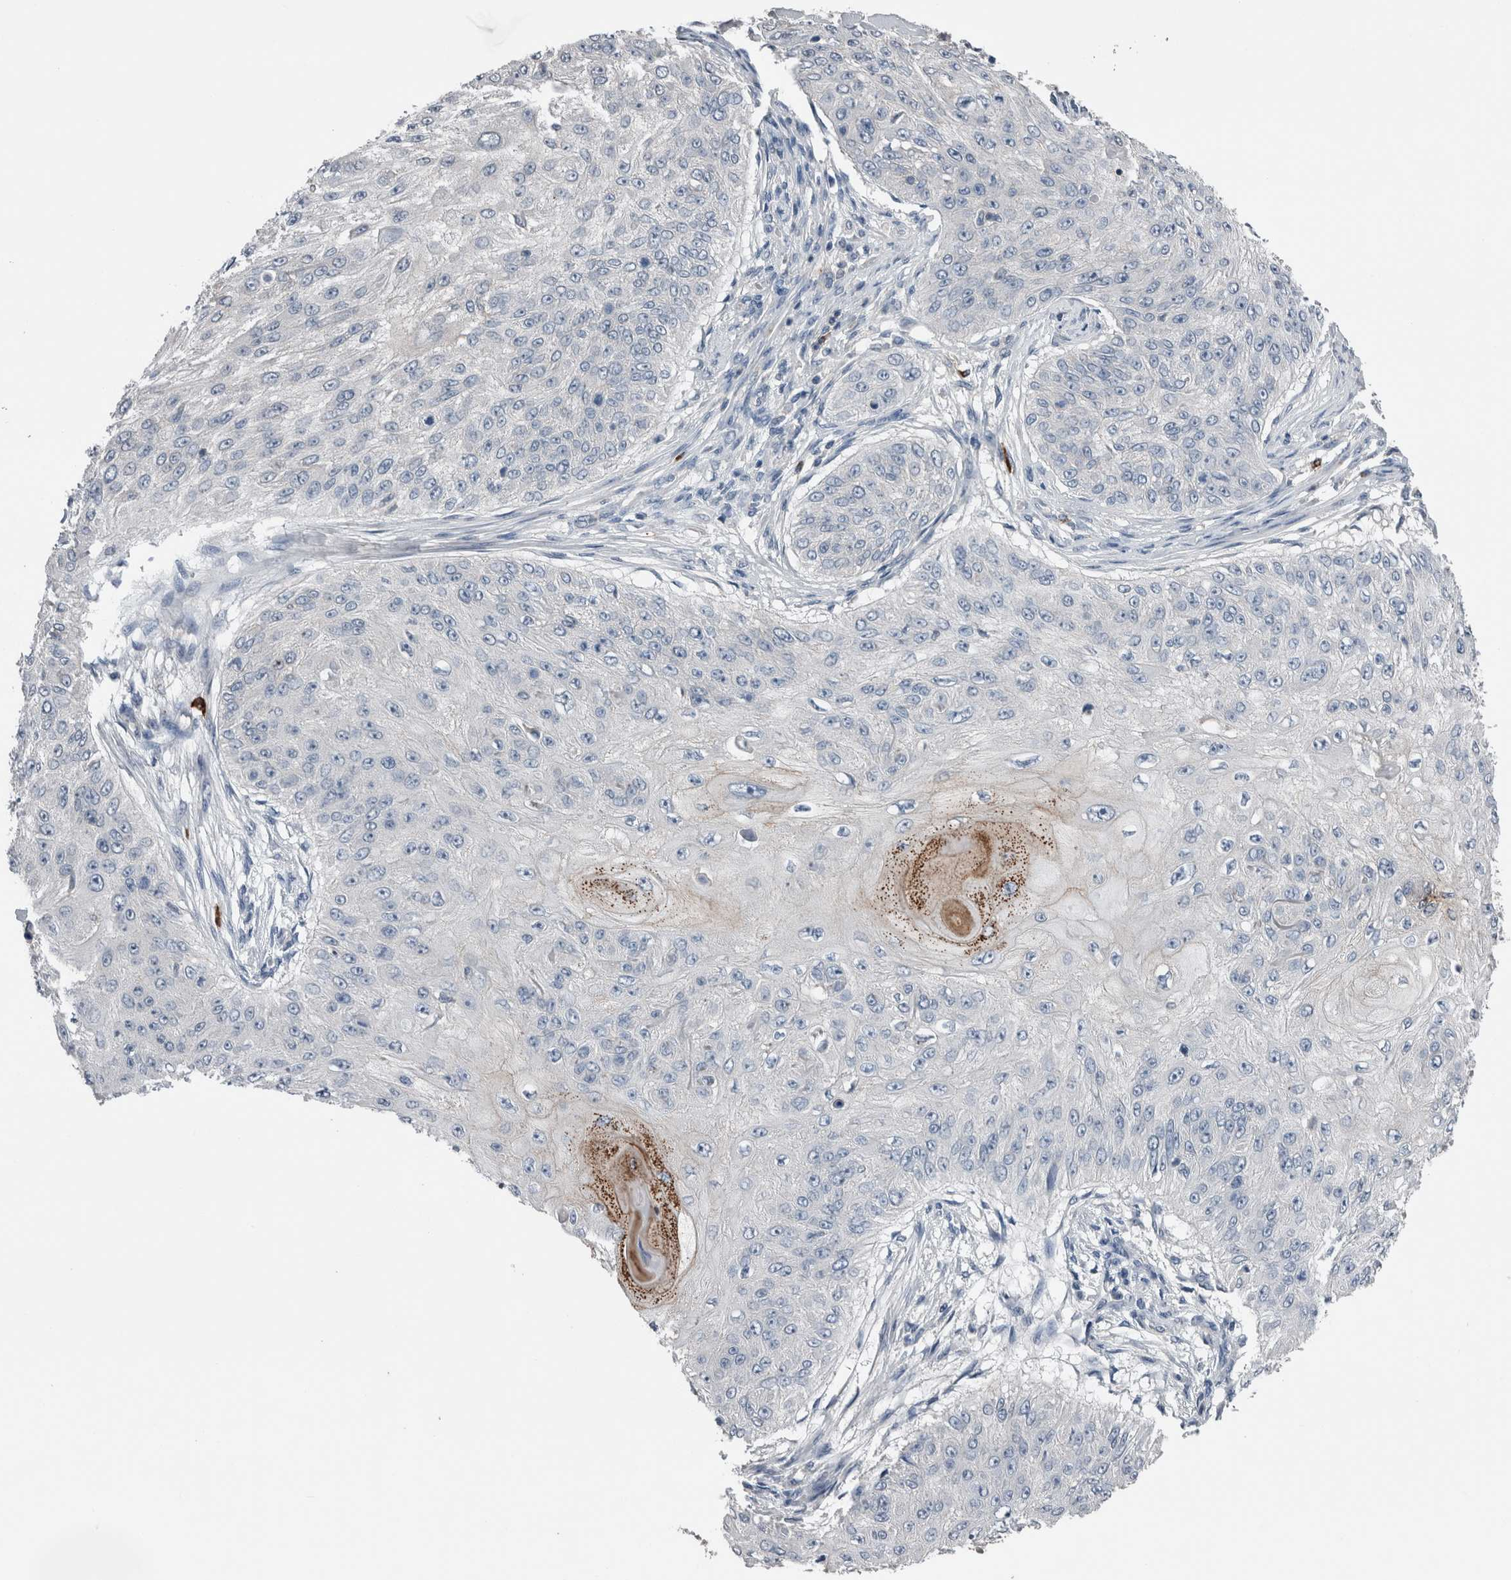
{"staining": {"intensity": "negative", "quantity": "none", "location": "none"}, "tissue": "skin cancer", "cell_type": "Tumor cells", "image_type": "cancer", "snomed": [{"axis": "morphology", "description": "Squamous cell carcinoma, NOS"}, {"axis": "topography", "description": "Skin"}], "caption": "This is an IHC histopathology image of human skin cancer (squamous cell carcinoma). There is no positivity in tumor cells.", "gene": "CRNN", "patient": {"sex": "female", "age": 80}}